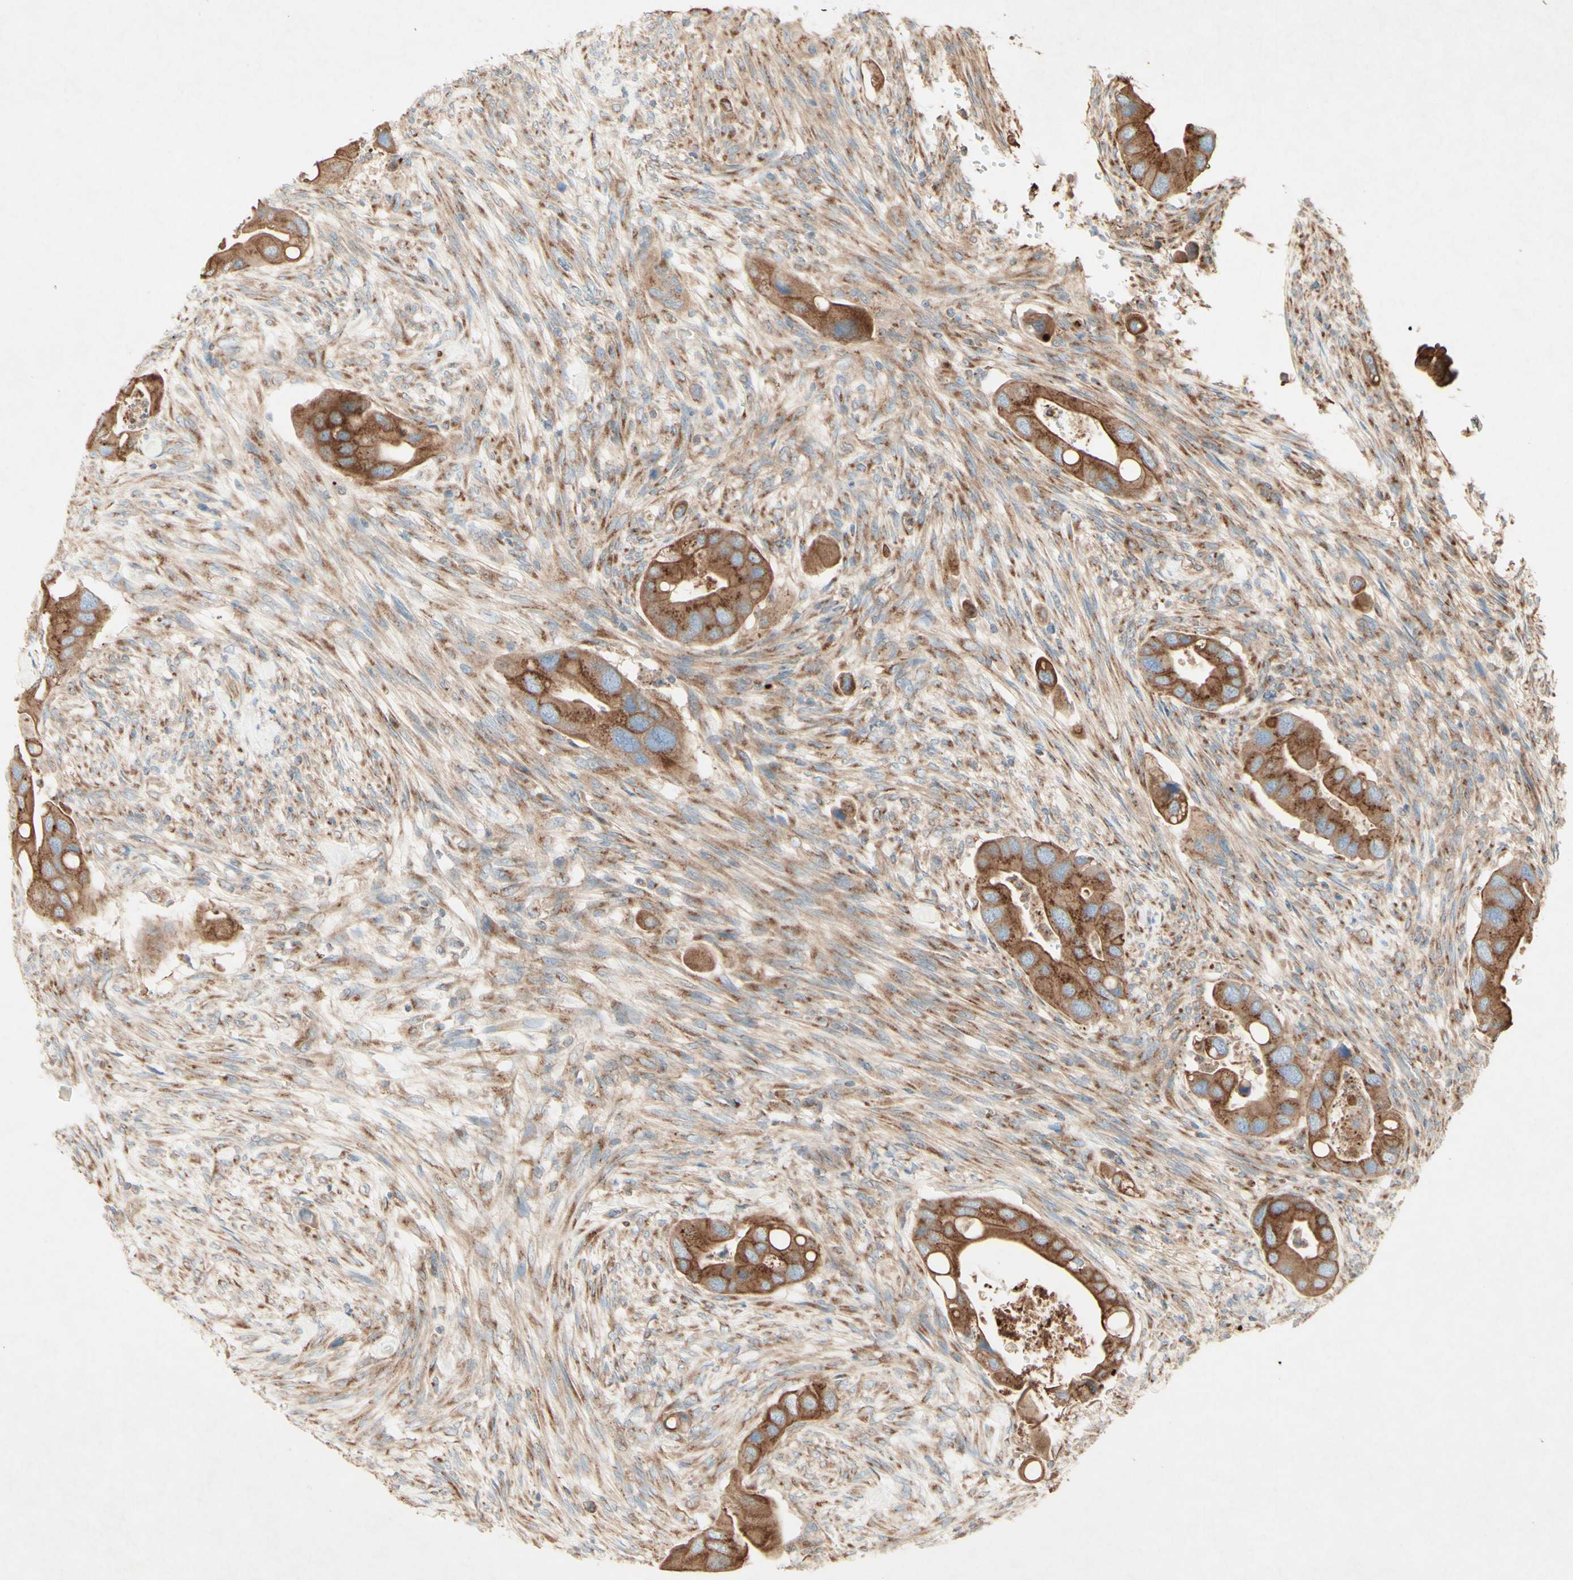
{"staining": {"intensity": "moderate", "quantity": ">75%", "location": "cytoplasmic/membranous"}, "tissue": "colorectal cancer", "cell_type": "Tumor cells", "image_type": "cancer", "snomed": [{"axis": "morphology", "description": "Adenocarcinoma, NOS"}, {"axis": "topography", "description": "Rectum"}], "caption": "DAB (3,3'-diaminobenzidine) immunohistochemical staining of adenocarcinoma (colorectal) shows moderate cytoplasmic/membranous protein positivity in approximately >75% of tumor cells.", "gene": "MTM1", "patient": {"sex": "female", "age": 57}}